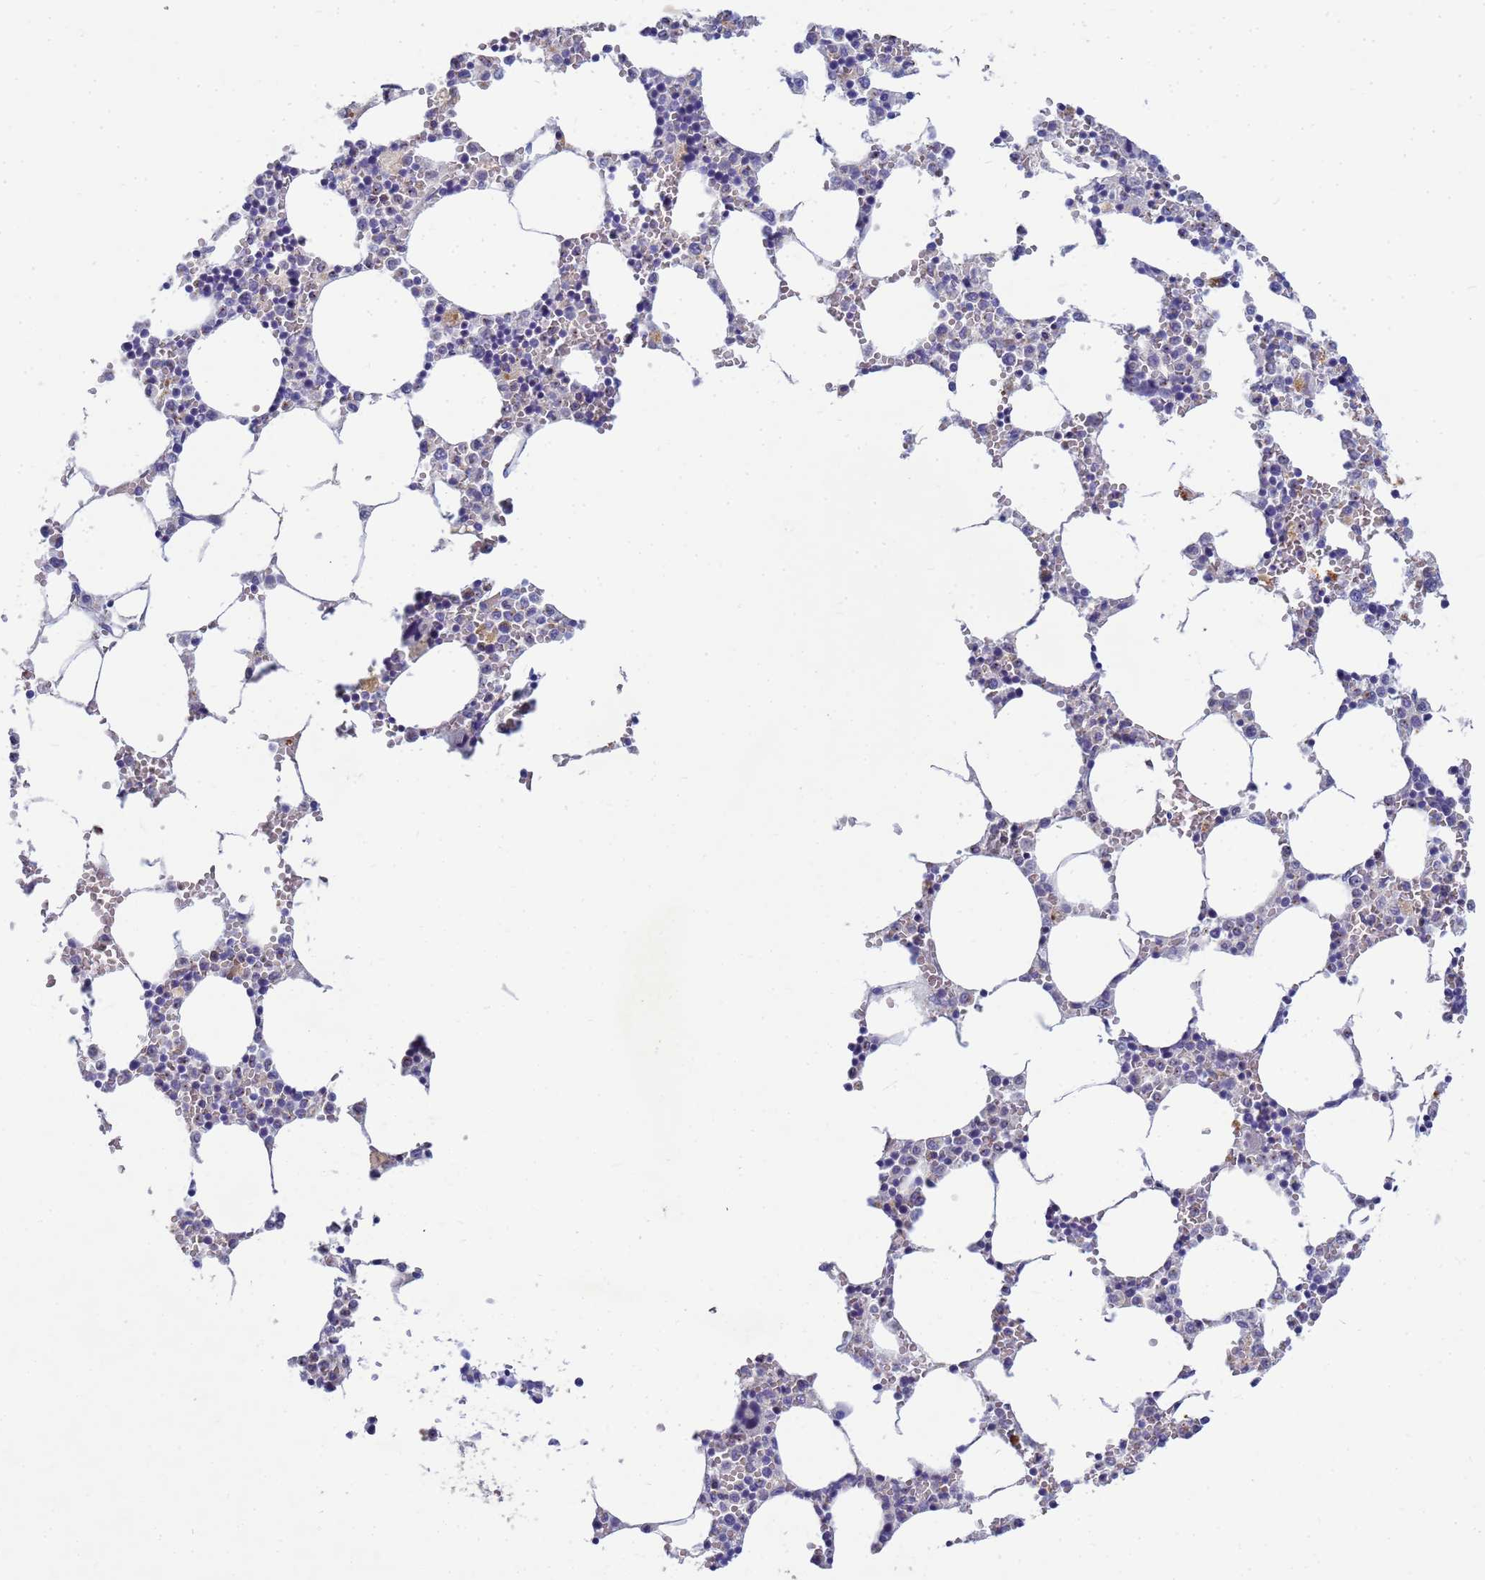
{"staining": {"intensity": "negative", "quantity": "none", "location": "none"}, "tissue": "bone marrow", "cell_type": "Hematopoietic cells", "image_type": "normal", "snomed": [{"axis": "morphology", "description": "Normal tissue, NOS"}, {"axis": "topography", "description": "Bone marrow"}], "caption": "Immunohistochemistry micrograph of unremarkable human bone marrow stained for a protein (brown), which reveals no positivity in hematopoietic cells.", "gene": "B3GNT8", "patient": {"sex": "female", "age": 64}}